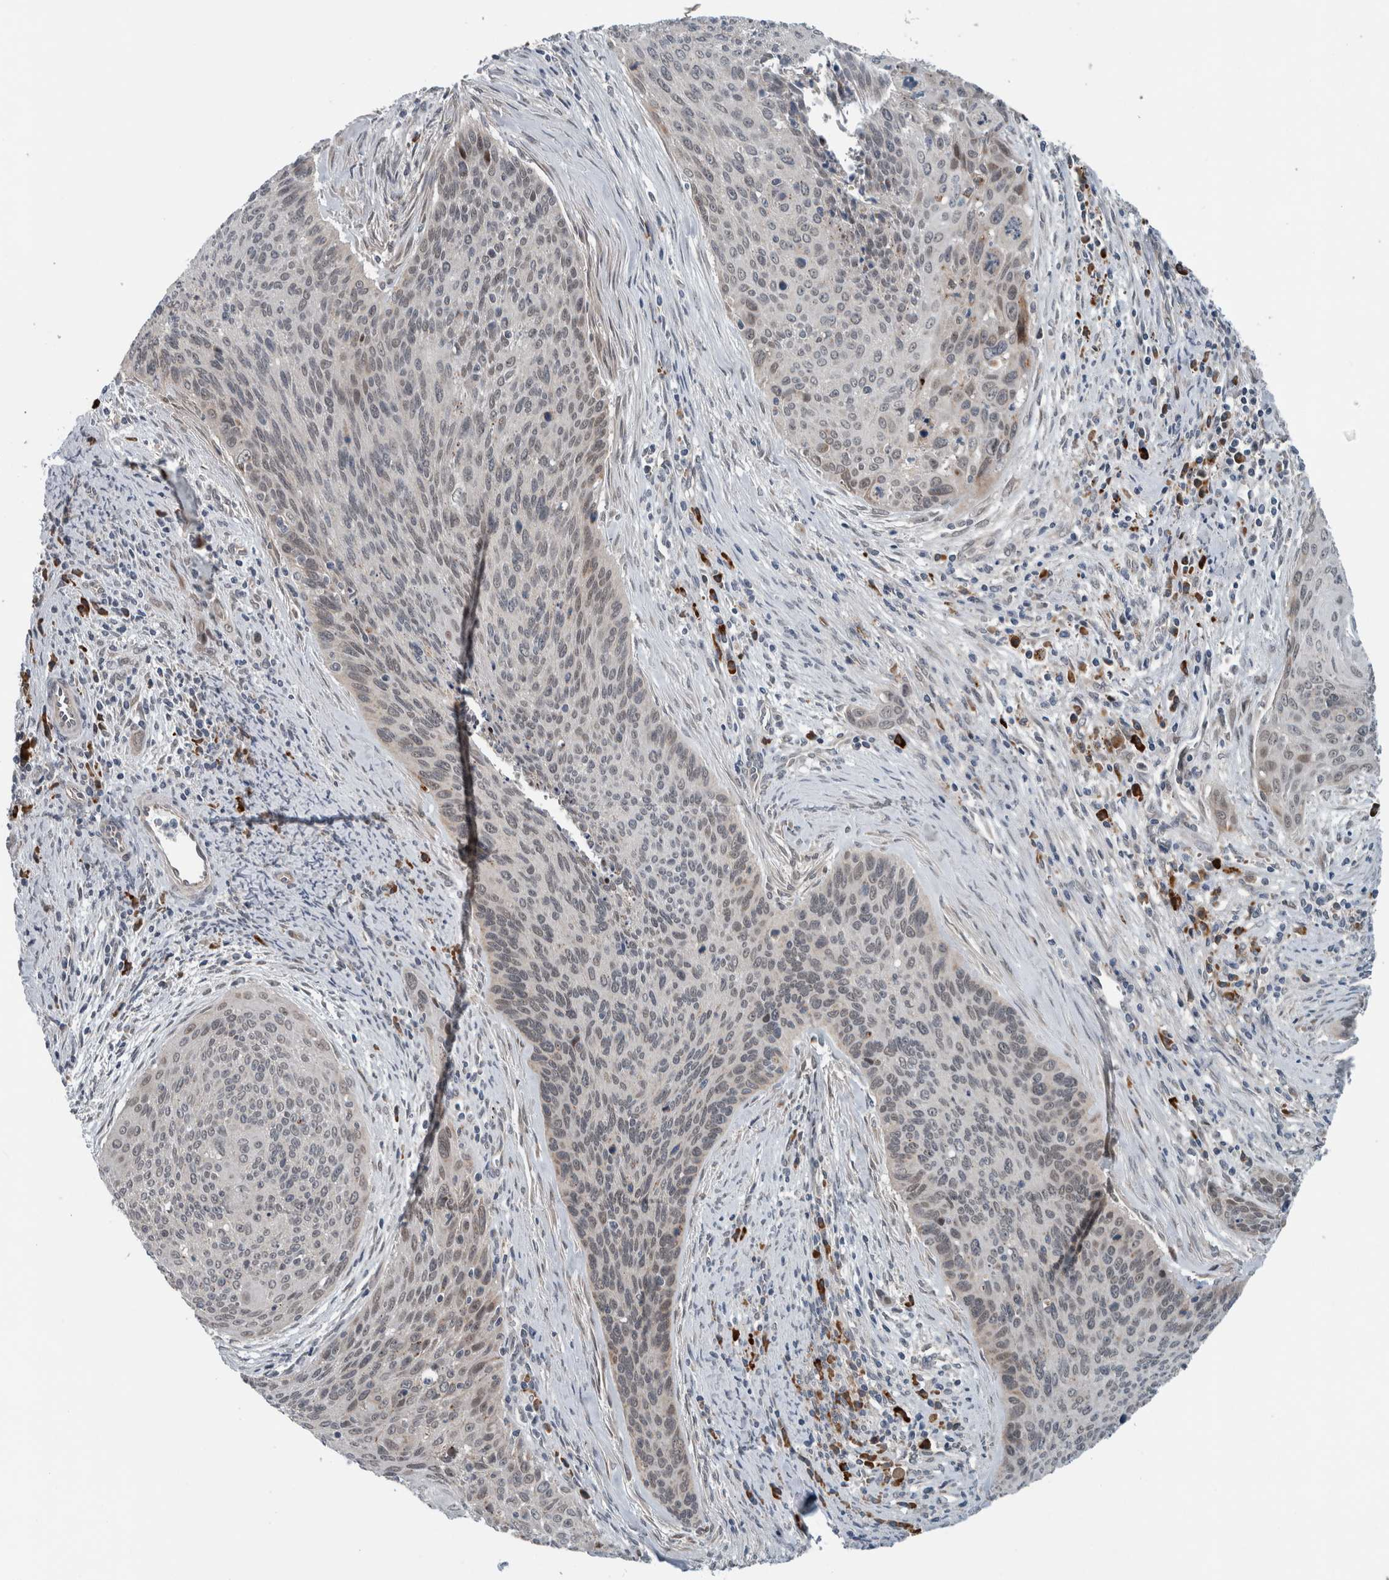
{"staining": {"intensity": "negative", "quantity": "none", "location": "none"}, "tissue": "cervical cancer", "cell_type": "Tumor cells", "image_type": "cancer", "snomed": [{"axis": "morphology", "description": "Squamous cell carcinoma, NOS"}, {"axis": "topography", "description": "Cervix"}], "caption": "High power microscopy image of an immunohistochemistry image of cervical cancer (squamous cell carcinoma), revealing no significant positivity in tumor cells. (Stains: DAB immunohistochemistry (IHC) with hematoxylin counter stain, Microscopy: brightfield microscopy at high magnification).", "gene": "GBA2", "patient": {"sex": "female", "age": 55}}